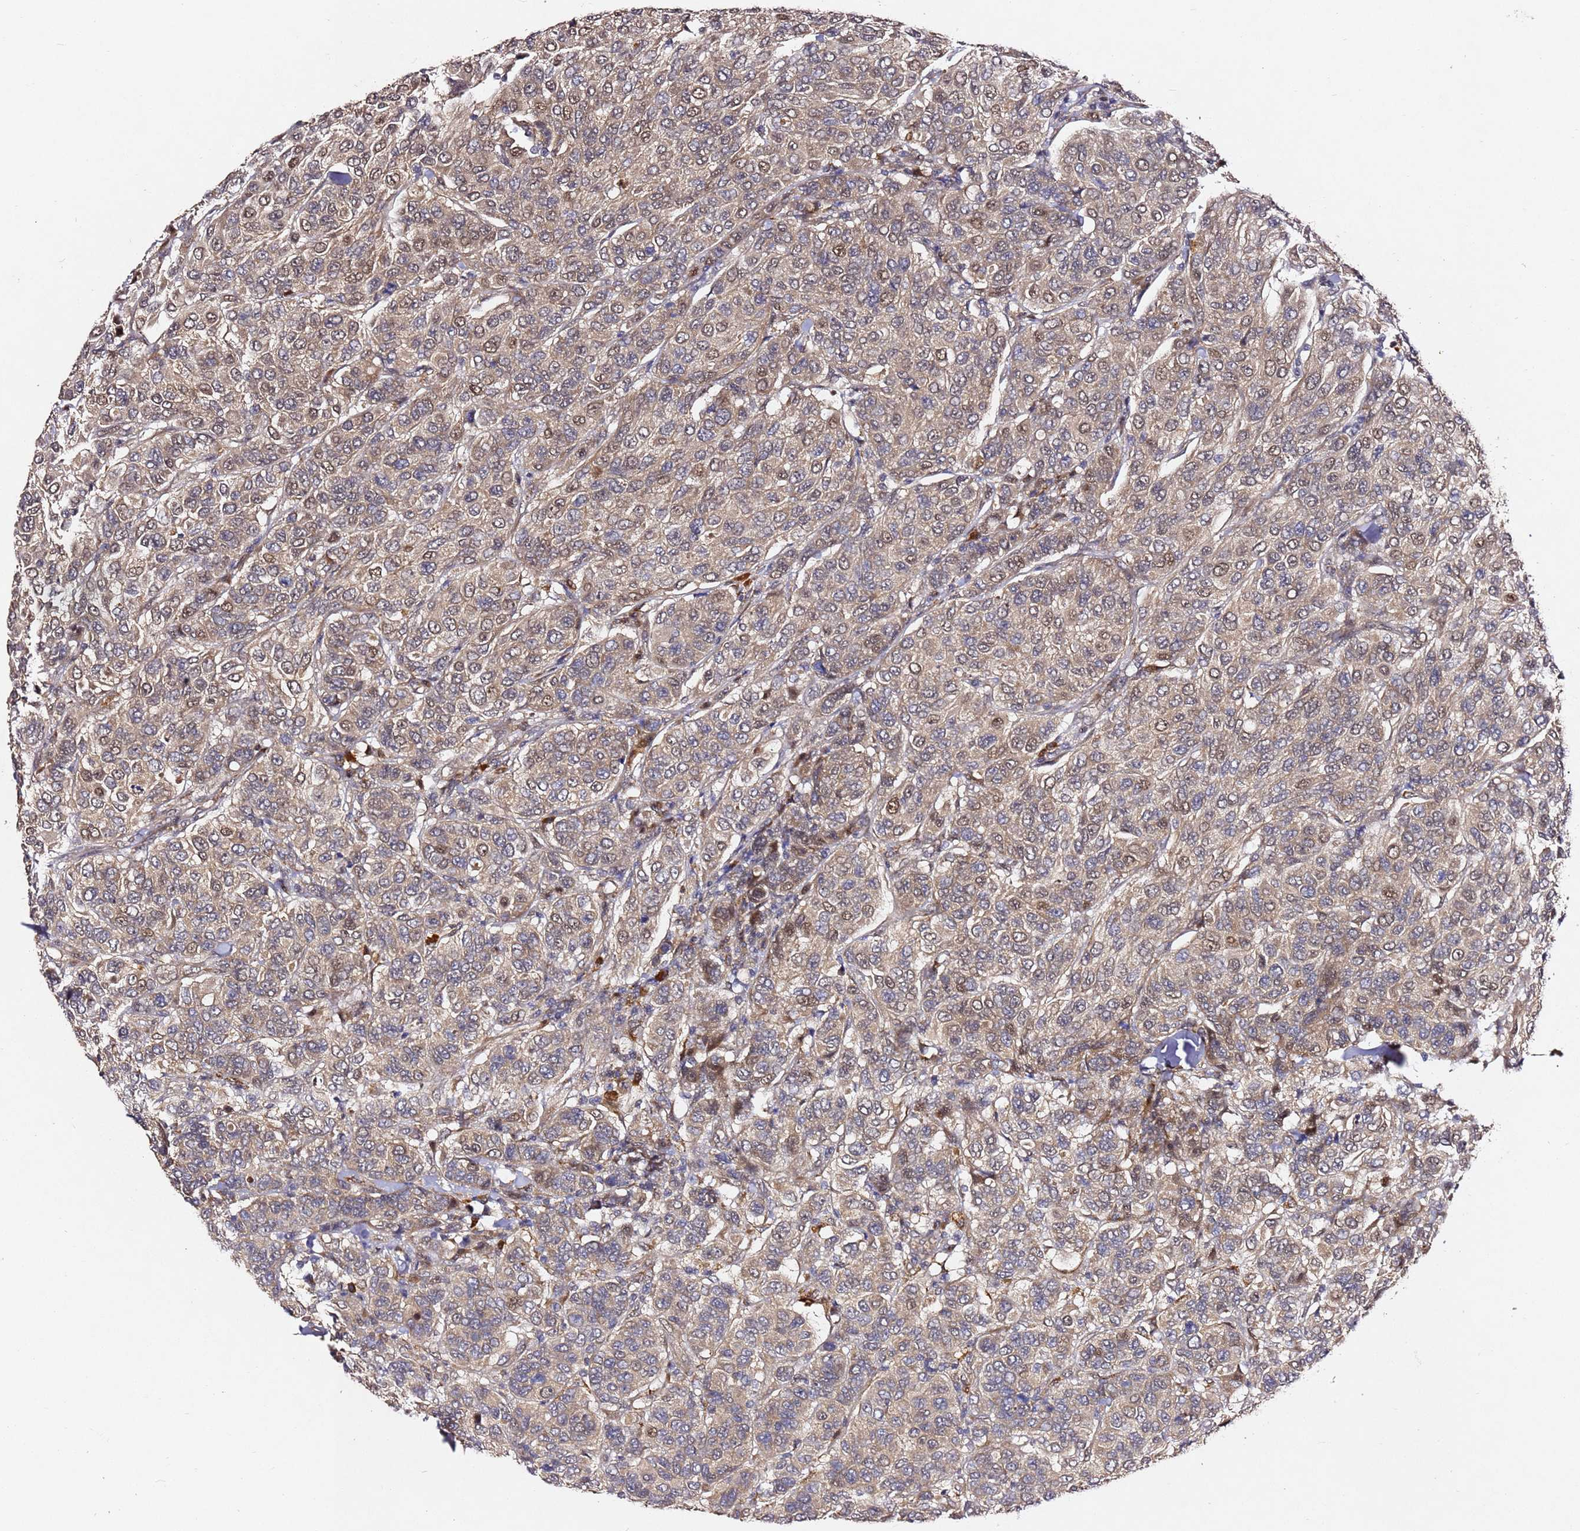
{"staining": {"intensity": "moderate", "quantity": "<25%", "location": "cytoplasmic/membranous,nuclear"}, "tissue": "breast cancer", "cell_type": "Tumor cells", "image_type": "cancer", "snomed": [{"axis": "morphology", "description": "Duct carcinoma"}, {"axis": "topography", "description": "Breast"}], "caption": "Immunohistochemistry (IHC) (DAB) staining of breast cancer demonstrates moderate cytoplasmic/membranous and nuclear protein positivity in approximately <25% of tumor cells. (IHC, brightfield microscopy, high magnification).", "gene": "ALG11", "patient": {"sex": "female", "age": 55}}